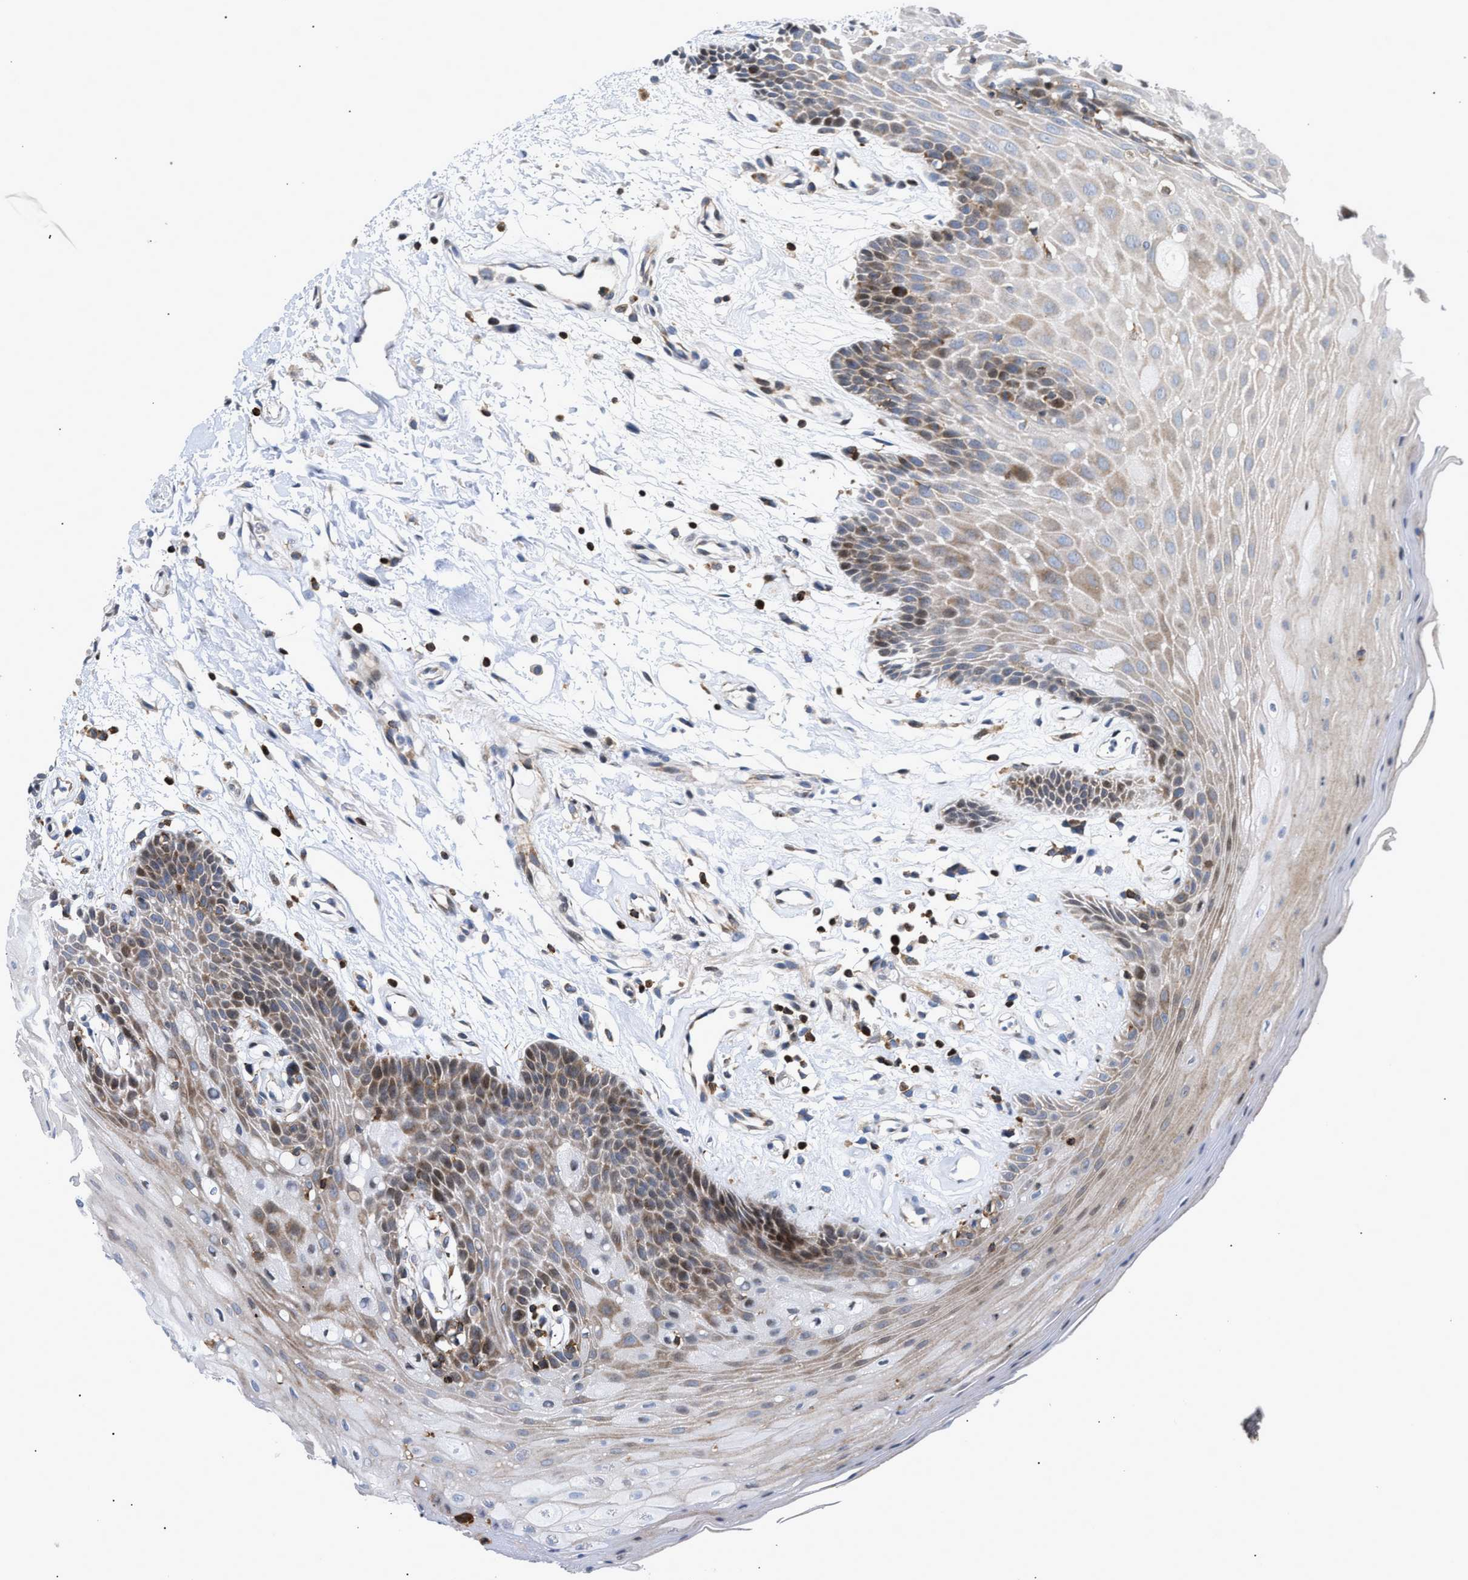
{"staining": {"intensity": "moderate", "quantity": "<25%", "location": "cytoplasmic/membranous"}, "tissue": "oral mucosa", "cell_type": "Squamous epithelial cells", "image_type": "normal", "snomed": [{"axis": "morphology", "description": "Normal tissue, NOS"}, {"axis": "morphology", "description": "Squamous cell carcinoma, NOS"}, {"axis": "topography", "description": "Oral tissue"}, {"axis": "topography", "description": "Head-Neck"}], "caption": "Immunohistochemical staining of normal oral mucosa shows <25% levels of moderate cytoplasmic/membranous protein expression in approximately <25% of squamous epithelial cells. The staining is performed using DAB (3,3'-diaminobenzidine) brown chromogen to label protein expression. The nuclei are counter-stained blue using hematoxylin.", "gene": "ATP9A", "patient": {"sex": "male", "age": 71}}